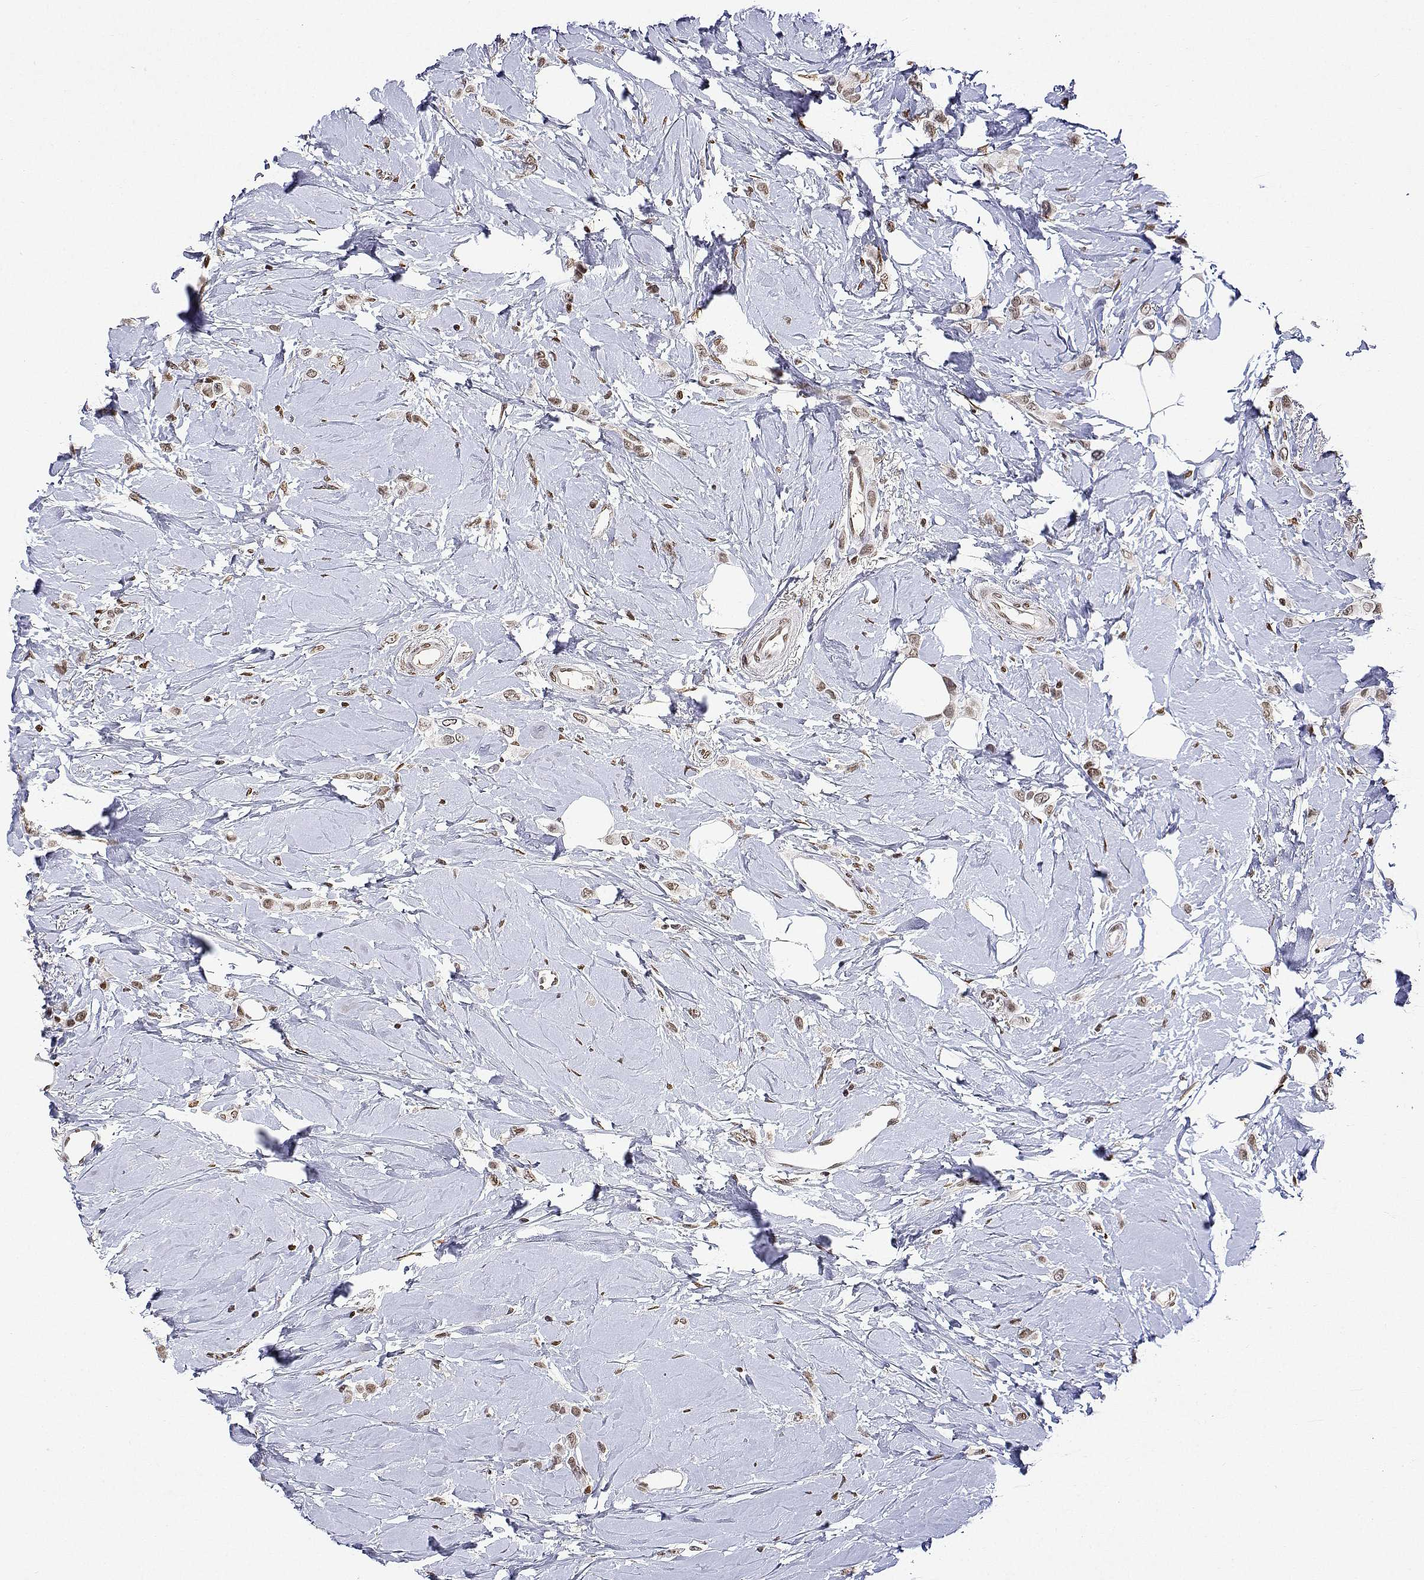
{"staining": {"intensity": "weak", "quantity": ">75%", "location": "nuclear"}, "tissue": "breast cancer", "cell_type": "Tumor cells", "image_type": "cancer", "snomed": [{"axis": "morphology", "description": "Lobular carcinoma"}, {"axis": "topography", "description": "Breast"}], "caption": "The photomicrograph reveals staining of breast cancer (lobular carcinoma), revealing weak nuclear protein expression (brown color) within tumor cells.", "gene": "XPC", "patient": {"sex": "female", "age": 66}}